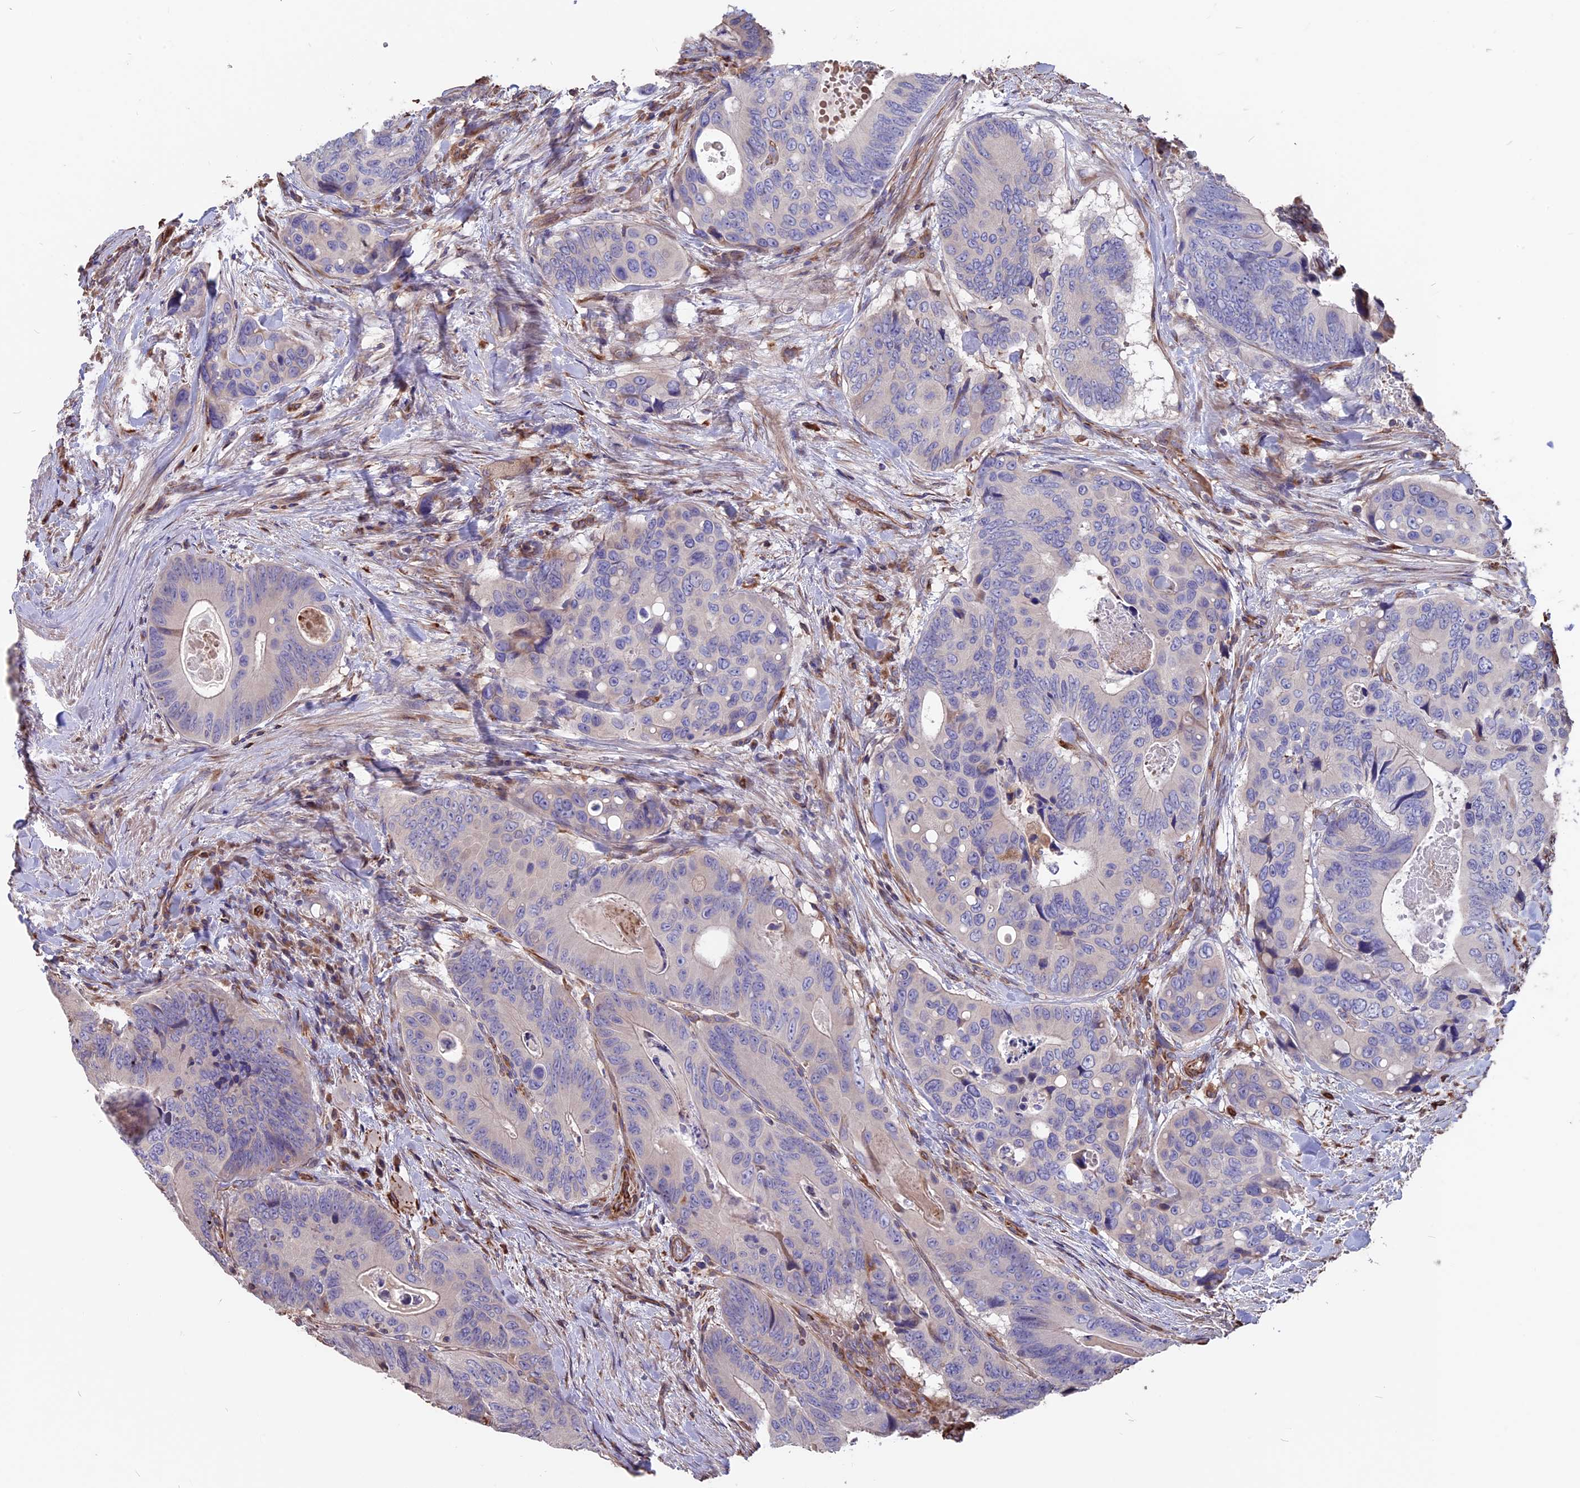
{"staining": {"intensity": "negative", "quantity": "none", "location": "none"}, "tissue": "colorectal cancer", "cell_type": "Tumor cells", "image_type": "cancer", "snomed": [{"axis": "morphology", "description": "Adenocarcinoma, NOS"}, {"axis": "topography", "description": "Colon"}], "caption": "Protein analysis of colorectal cancer demonstrates no significant staining in tumor cells.", "gene": "SEH1L", "patient": {"sex": "male", "age": 84}}